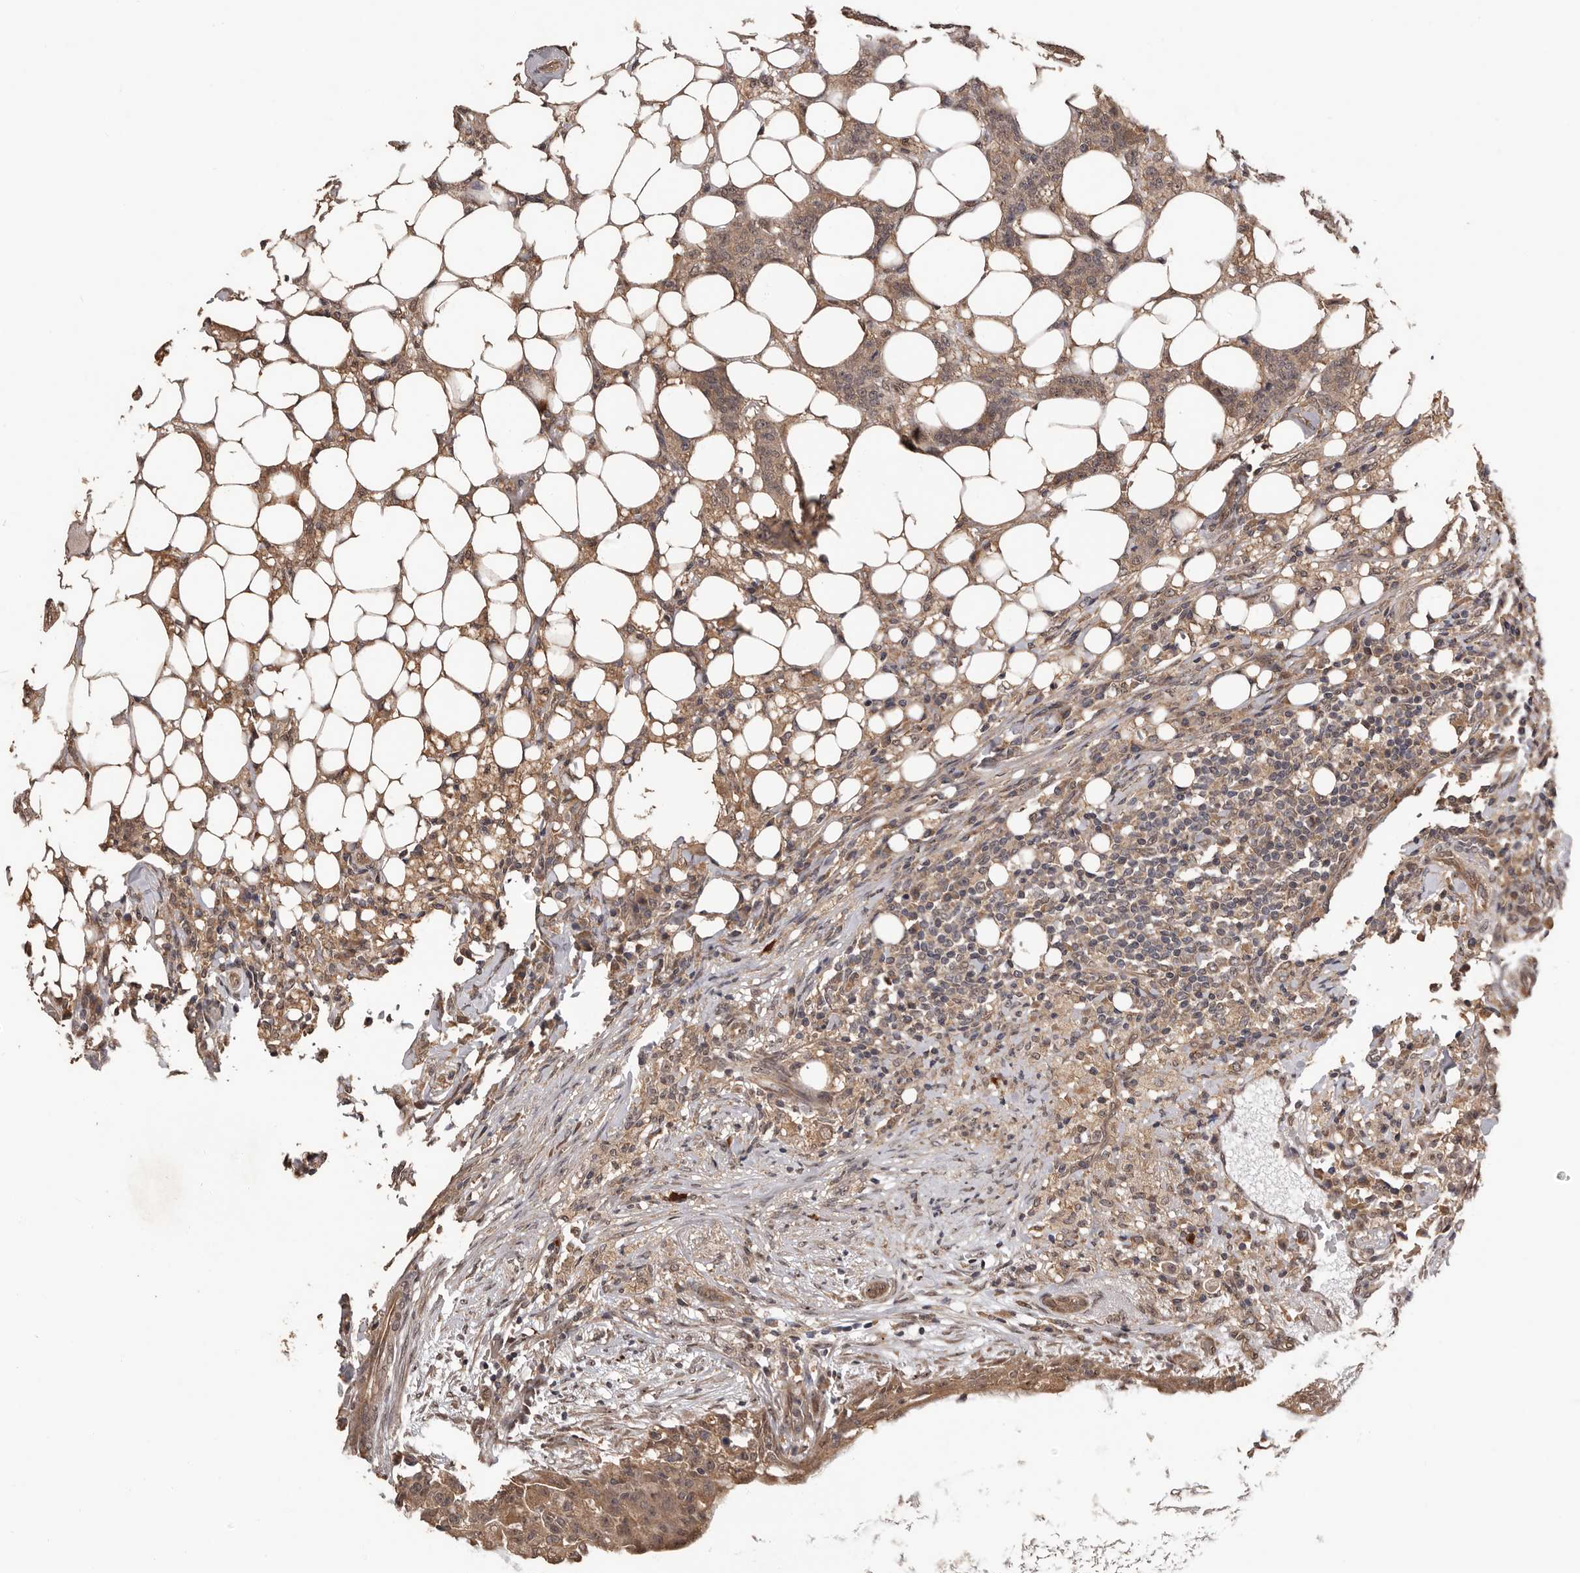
{"staining": {"intensity": "weak", "quantity": ">75%", "location": "cytoplasmic/membranous"}, "tissue": "breast cancer", "cell_type": "Tumor cells", "image_type": "cancer", "snomed": [{"axis": "morphology", "description": "Duct carcinoma"}, {"axis": "topography", "description": "Breast"}], "caption": "This micrograph displays breast cancer (invasive ductal carcinoma) stained with immunohistochemistry to label a protein in brown. The cytoplasmic/membranous of tumor cells show weak positivity for the protein. Nuclei are counter-stained blue.", "gene": "VPS37A", "patient": {"sex": "female", "age": 40}}